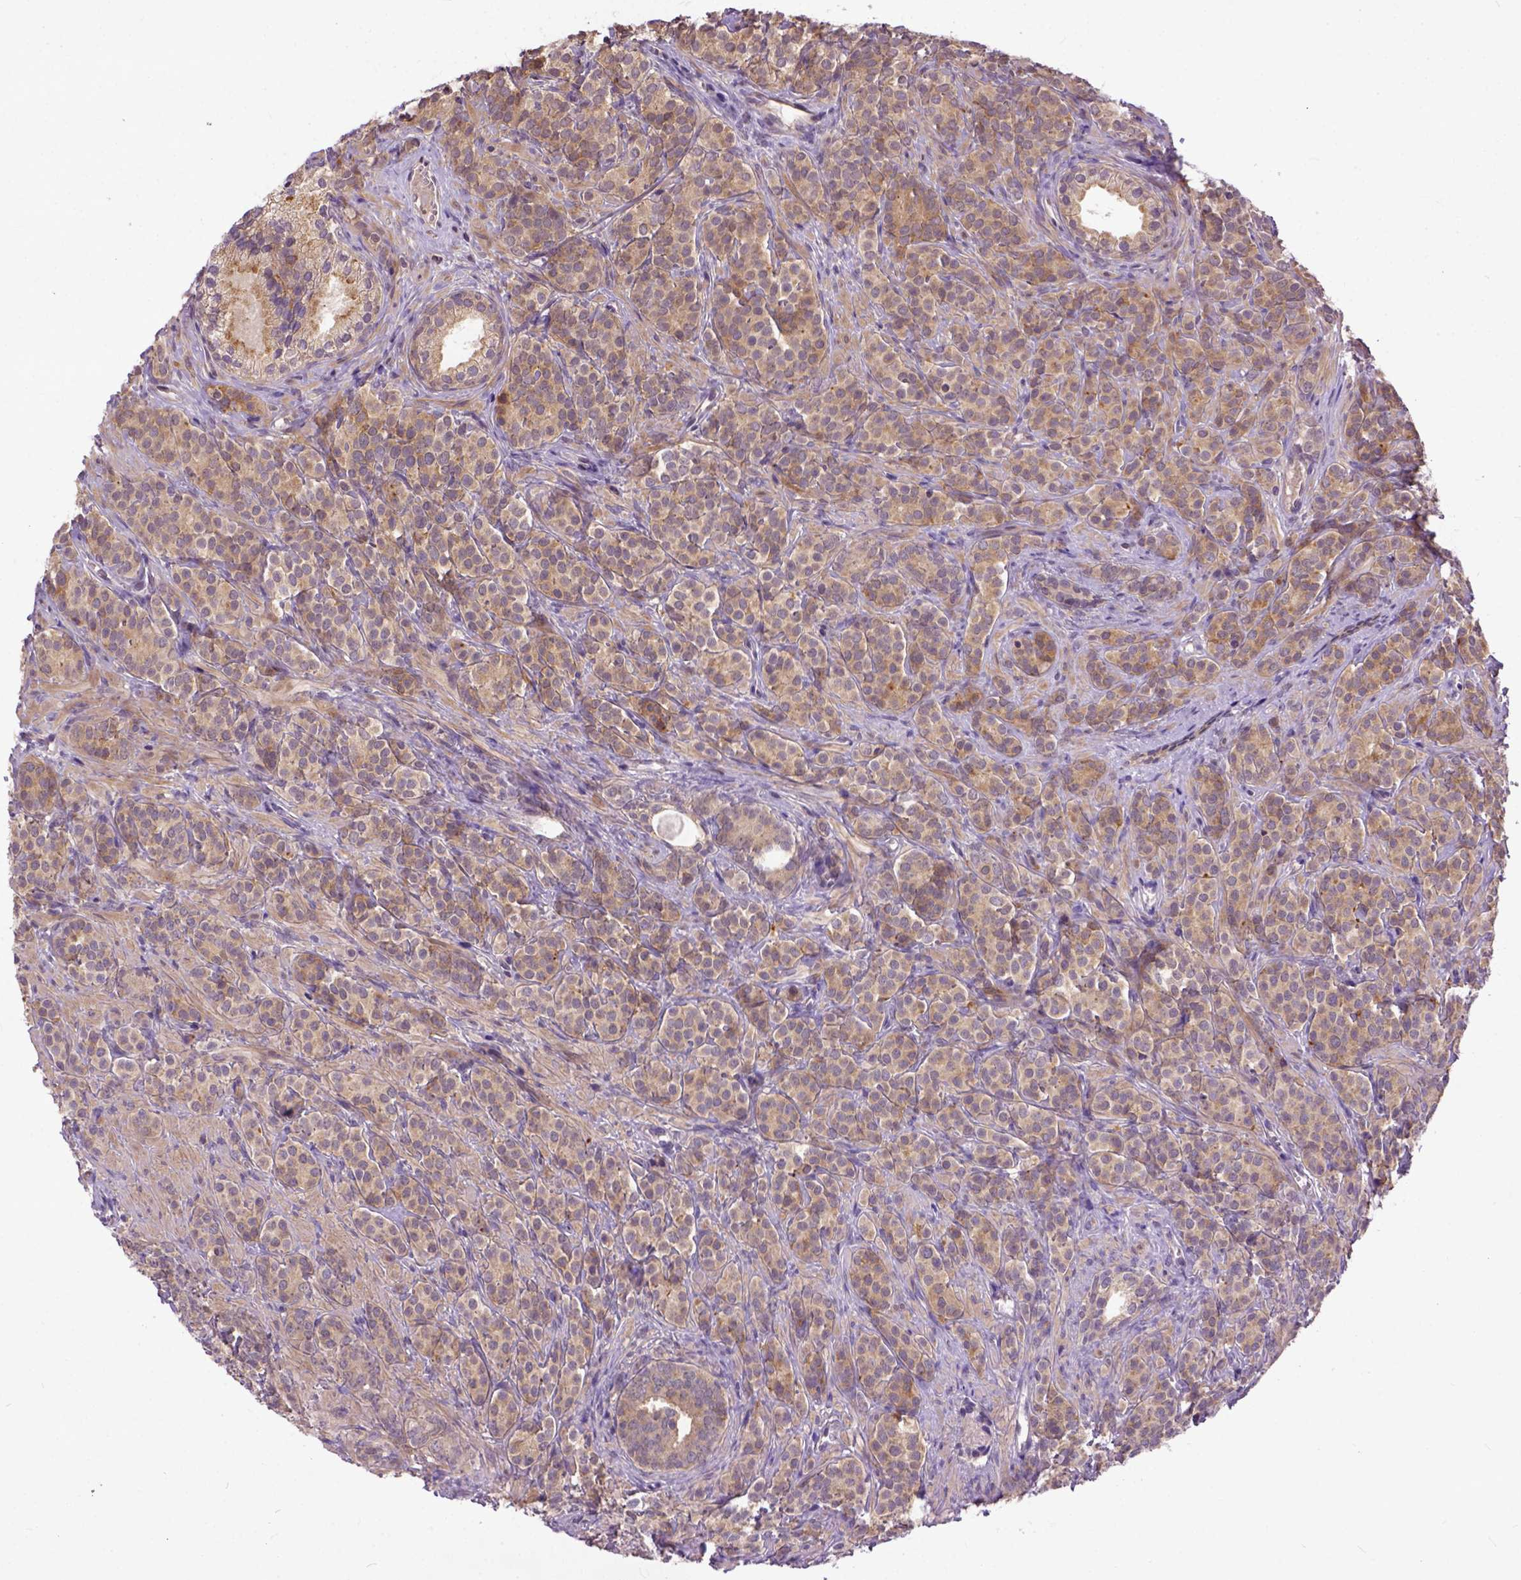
{"staining": {"intensity": "moderate", "quantity": ">75%", "location": "cytoplasmic/membranous"}, "tissue": "prostate cancer", "cell_type": "Tumor cells", "image_type": "cancer", "snomed": [{"axis": "morphology", "description": "Adenocarcinoma, High grade"}, {"axis": "topography", "description": "Prostate"}], "caption": "Immunohistochemistry micrograph of prostate high-grade adenocarcinoma stained for a protein (brown), which demonstrates medium levels of moderate cytoplasmic/membranous expression in about >75% of tumor cells.", "gene": "CPNE1", "patient": {"sex": "male", "age": 84}}